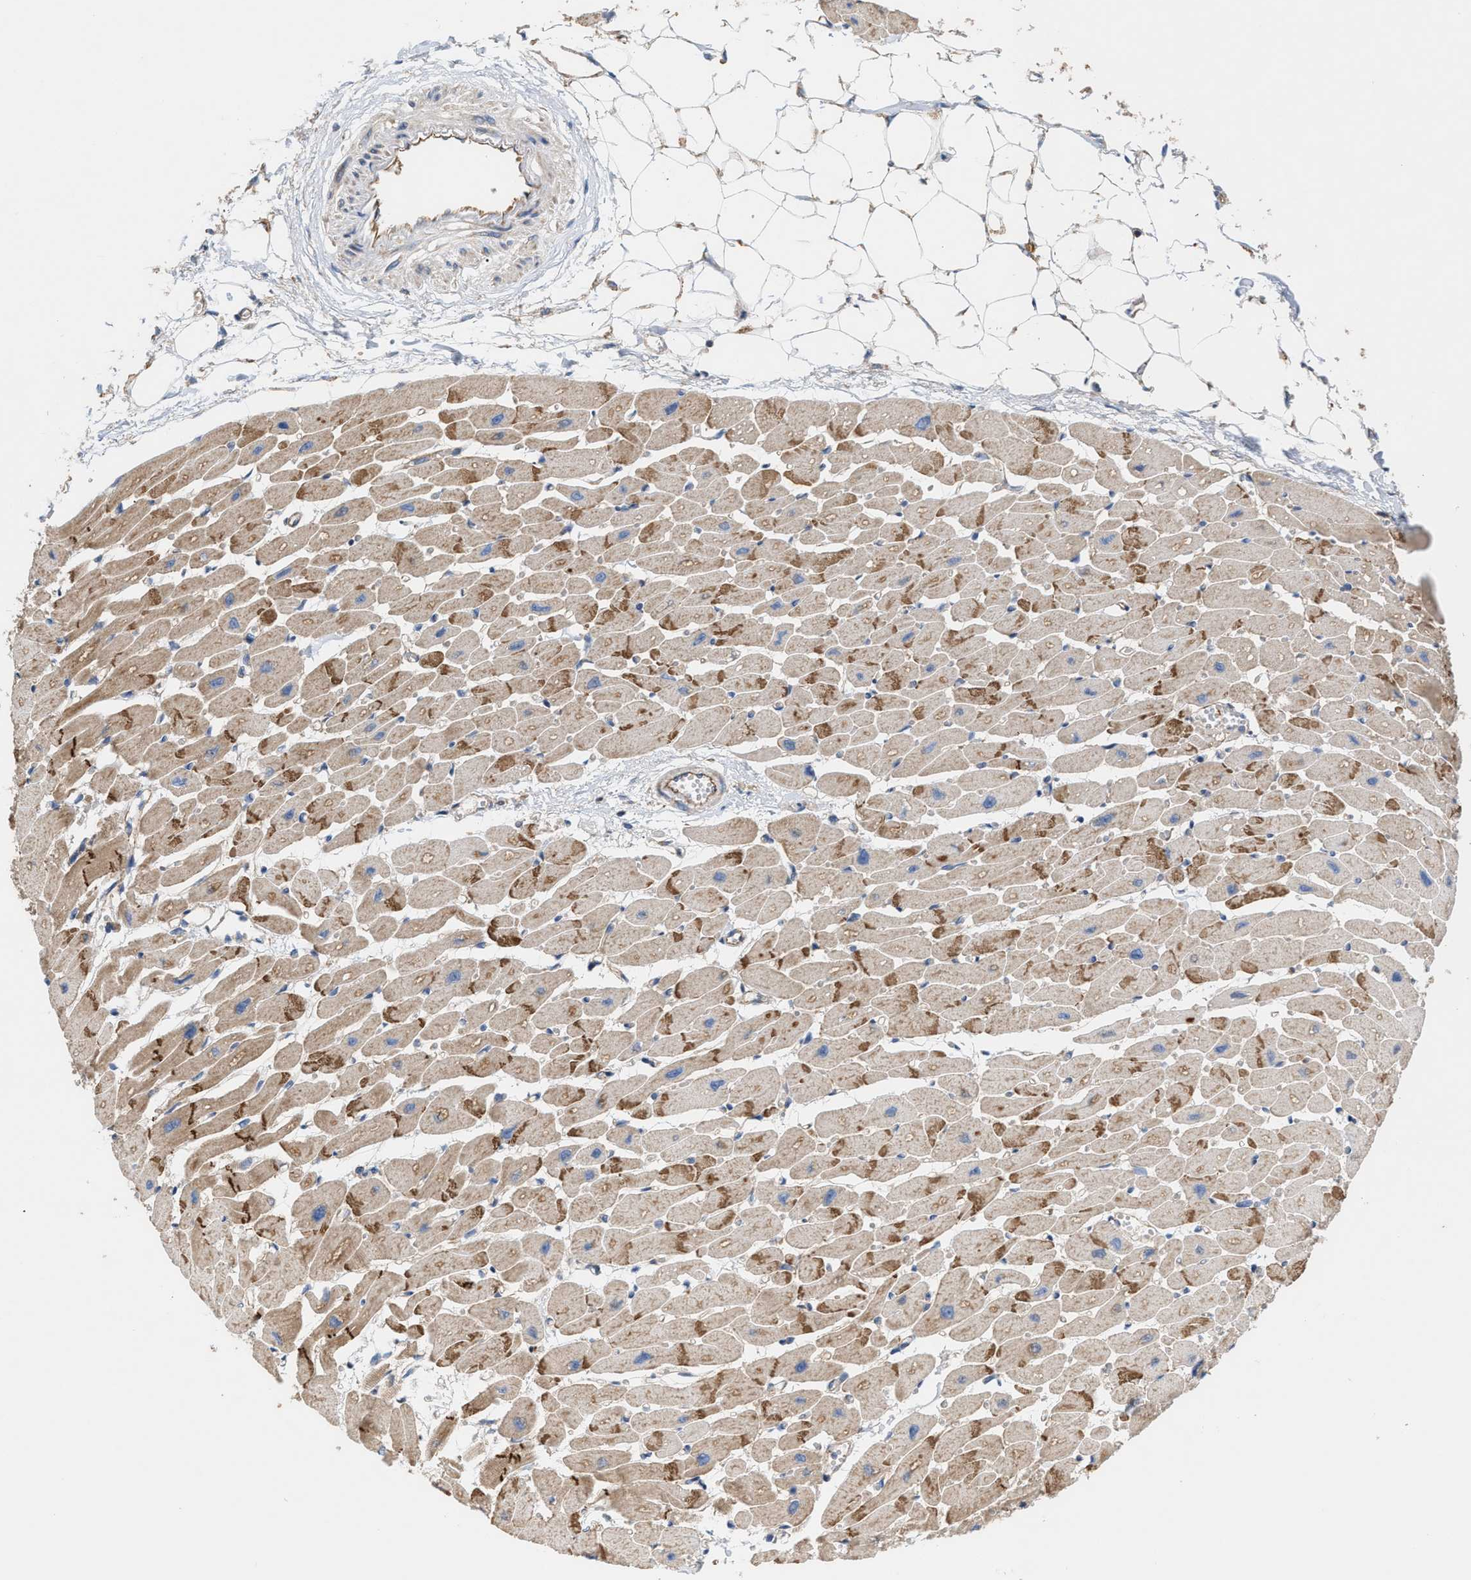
{"staining": {"intensity": "moderate", "quantity": ">75%", "location": "cytoplasmic/membranous"}, "tissue": "heart muscle", "cell_type": "Cardiomyocytes", "image_type": "normal", "snomed": [{"axis": "morphology", "description": "Normal tissue, NOS"}, {"axis": "topography", "description": "Heart"}], "caption": "Brown immunohistochemical staining in normal human heart muscle reveals moderate cytoplasmic/membranous staining in about >75% of cardiomyocytes.", "gene": "OXSM", "patient": {"sex": "female", "age": 54}}